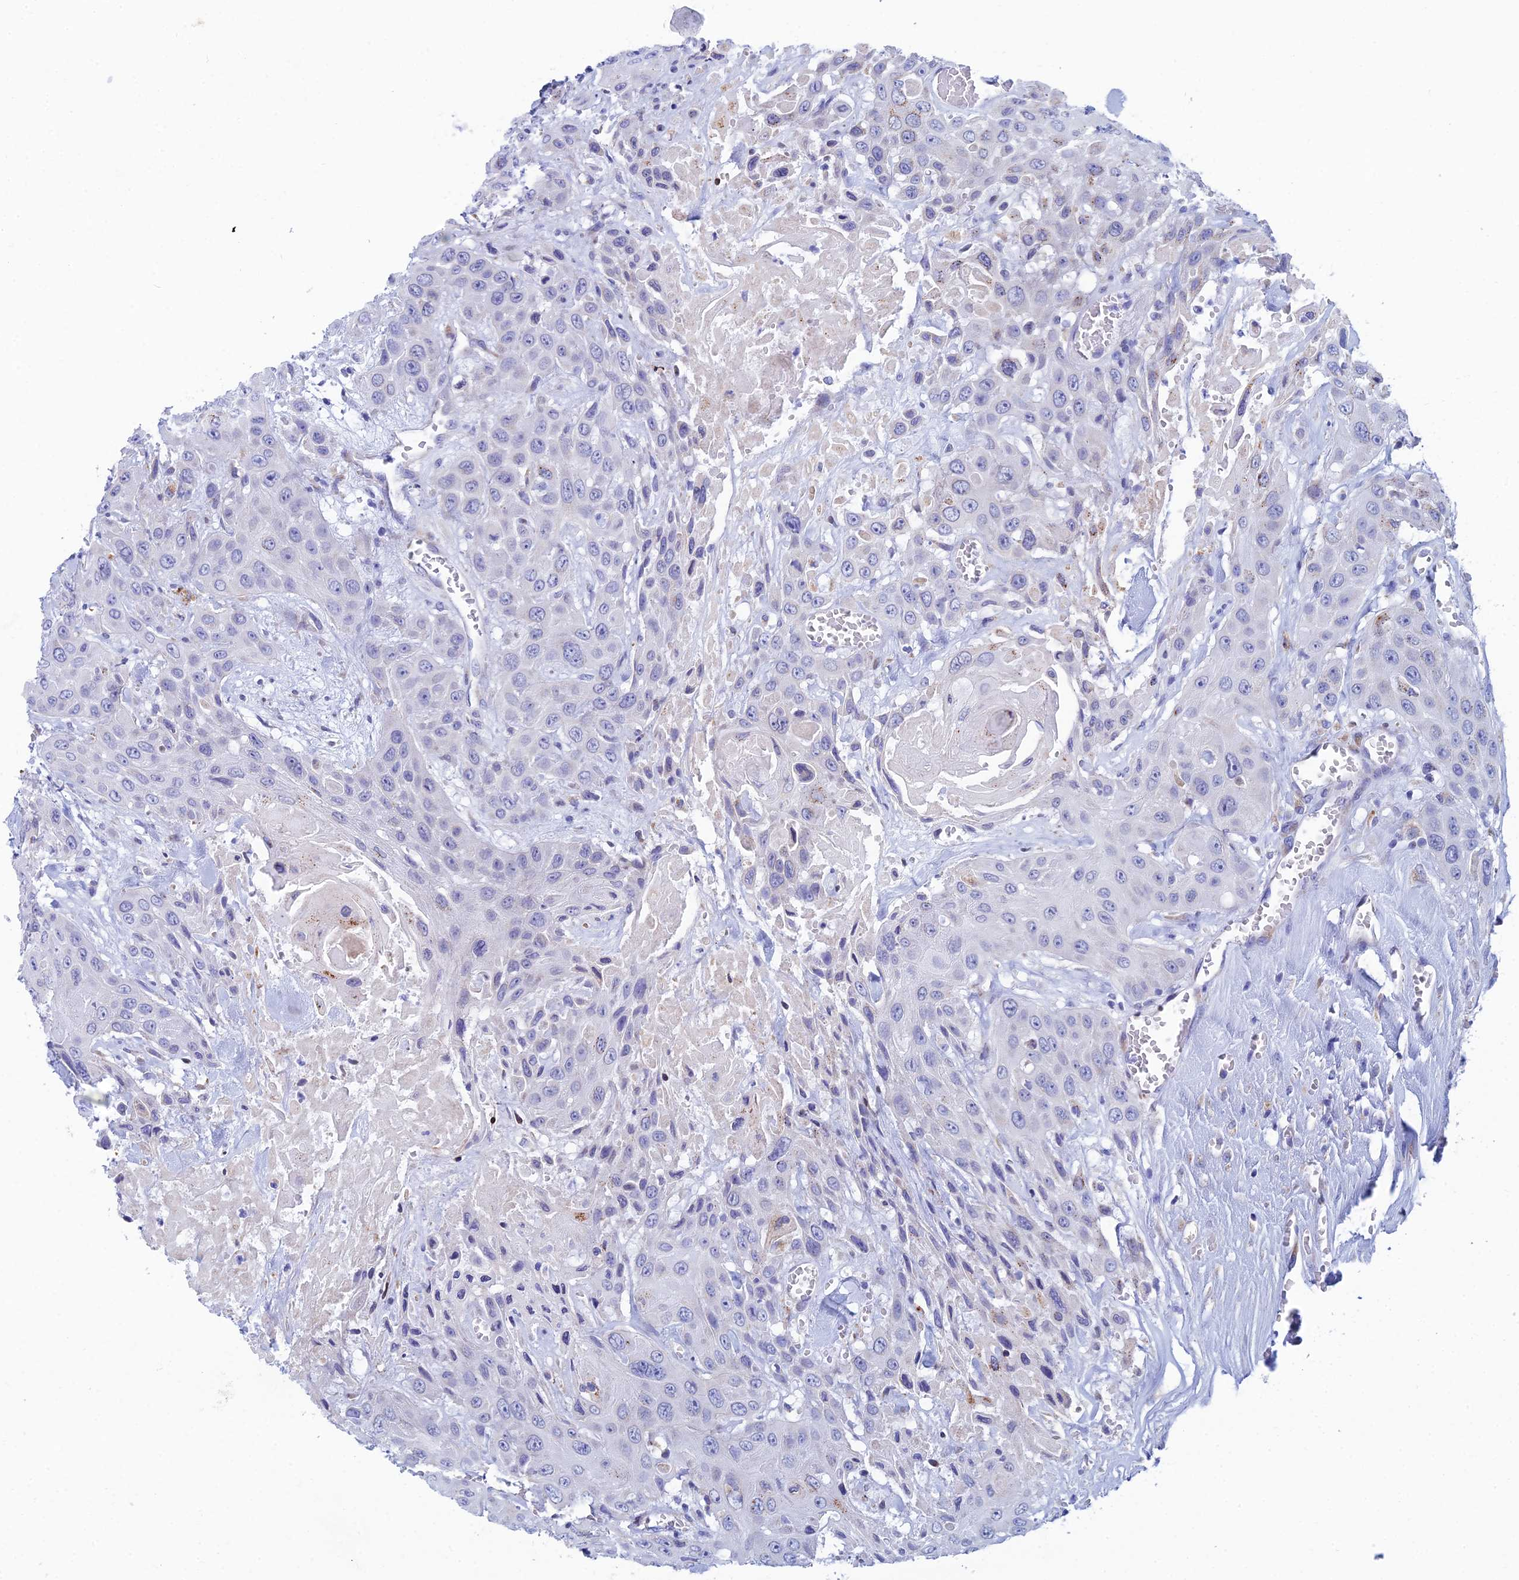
{"staining": {"intensity": "negative", "quantity": "none", "location": "none"}, "tissue": "head and neck cancer", "cell_type": "Tumor cells", "image_type": "cancer", "snomed": [{"axis": "morphology", "description": "Squamous cell carcinoma, NOS"}, {"axis": "topography", "description": "Head-Neck"}], "caption": "This is an IHC micrograph of head and neck cancer. There is no expression in tumor cells.", "gene": "CFAP210", "patient": {"sex": "male", "age": 81}}